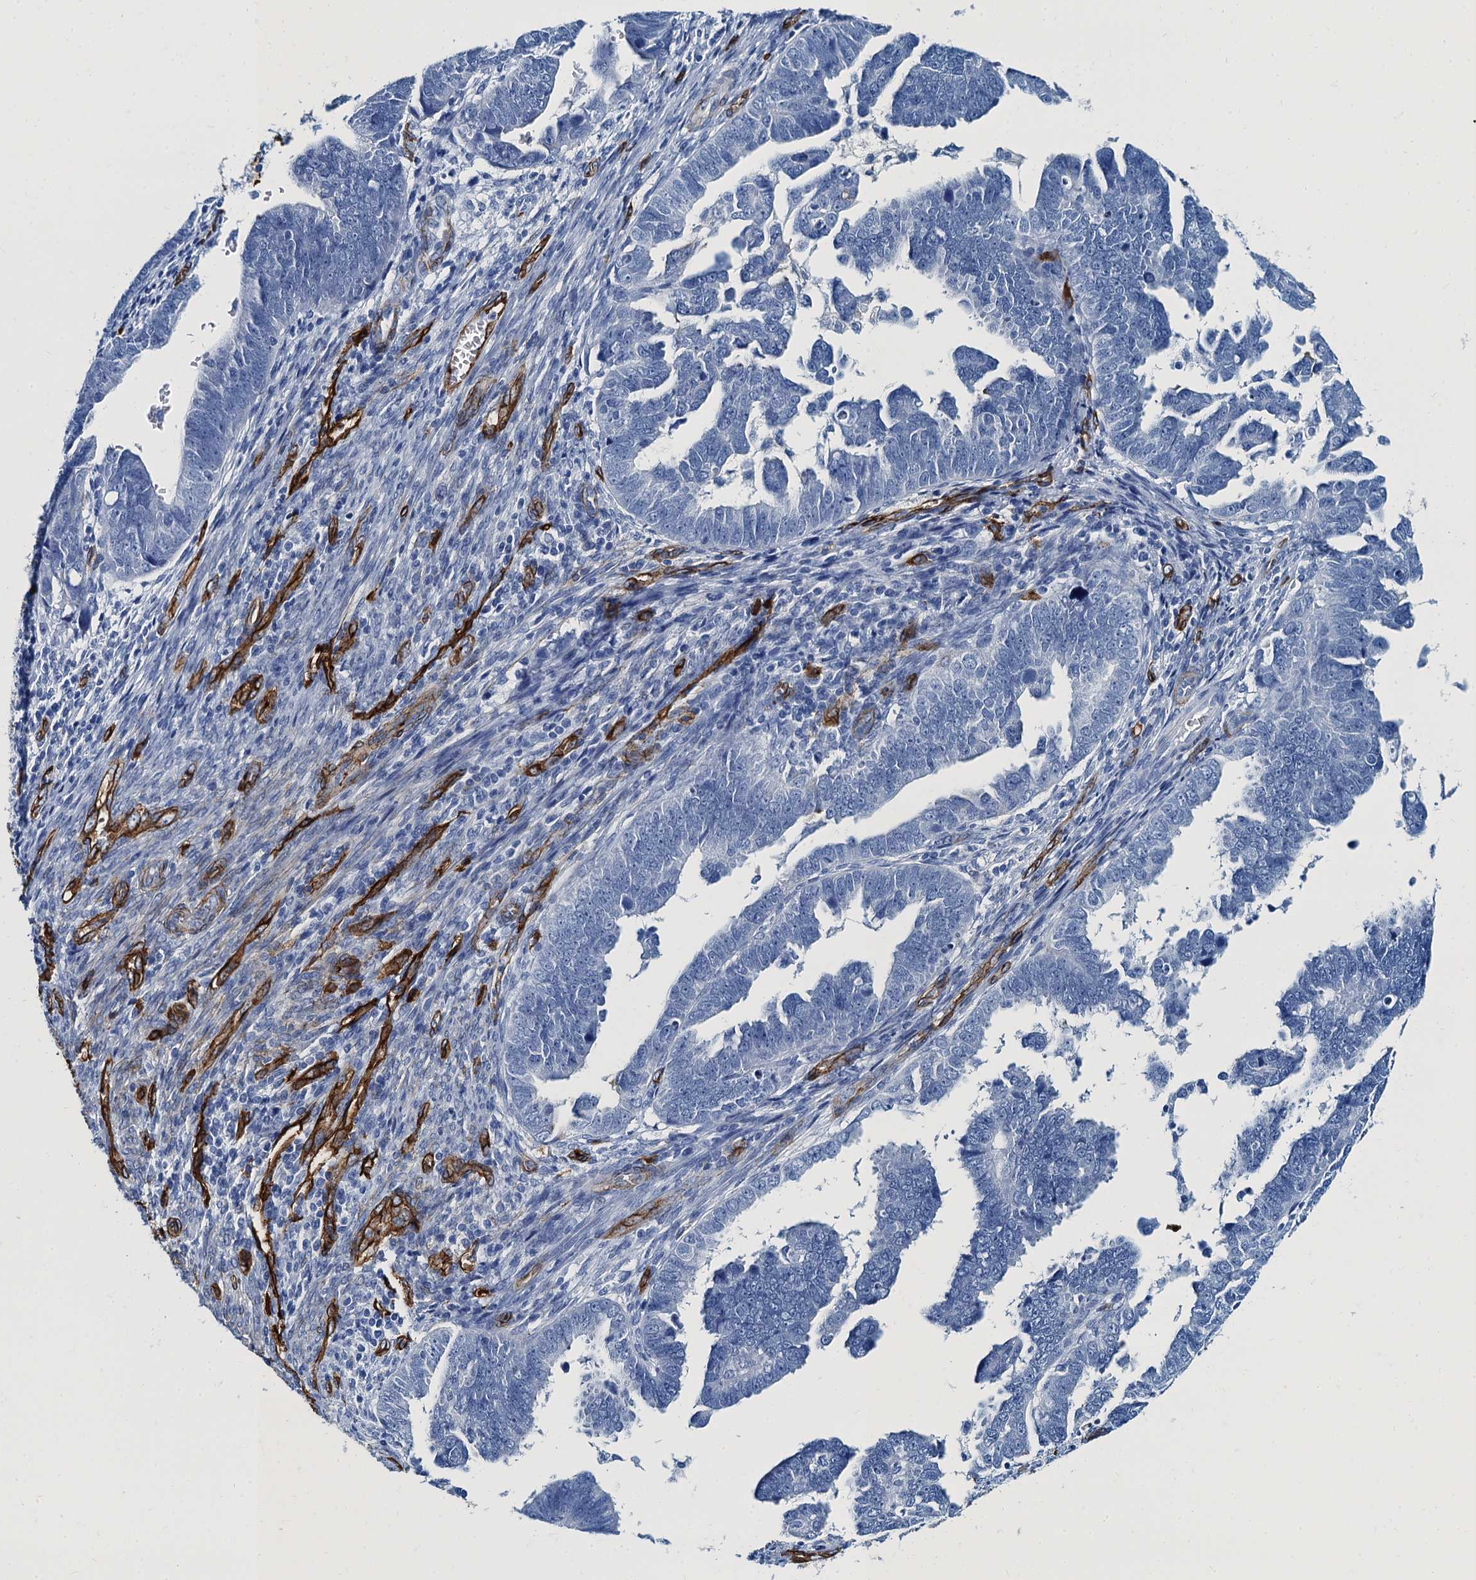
{"staining": {"intensity": "negative", "quantity": "none", "location": "none"}, "tissue": "endometrial cancer", "cell_type": "Tumor cells", "image_type": "cancer", "snomed": [{"axis": "morphology", "description": "Adenocarcinoma, NOS"}, {"axis": "topography", "description": "Endometrium"}], "caption": "This image is of endometrial cancer (adenocarcinoma) stained with immunohistochemistry to label a protein in brown with the nuclei are counter-stained blue. There is no staining in tumor cells. (Stains: DAB immunohistochemistry with hematoxylin counter stain, Microscopy: brightfield microscopy at high magnification).", "gene": "CAVIN2", "patient": {"sex": "female", "age": 75}}